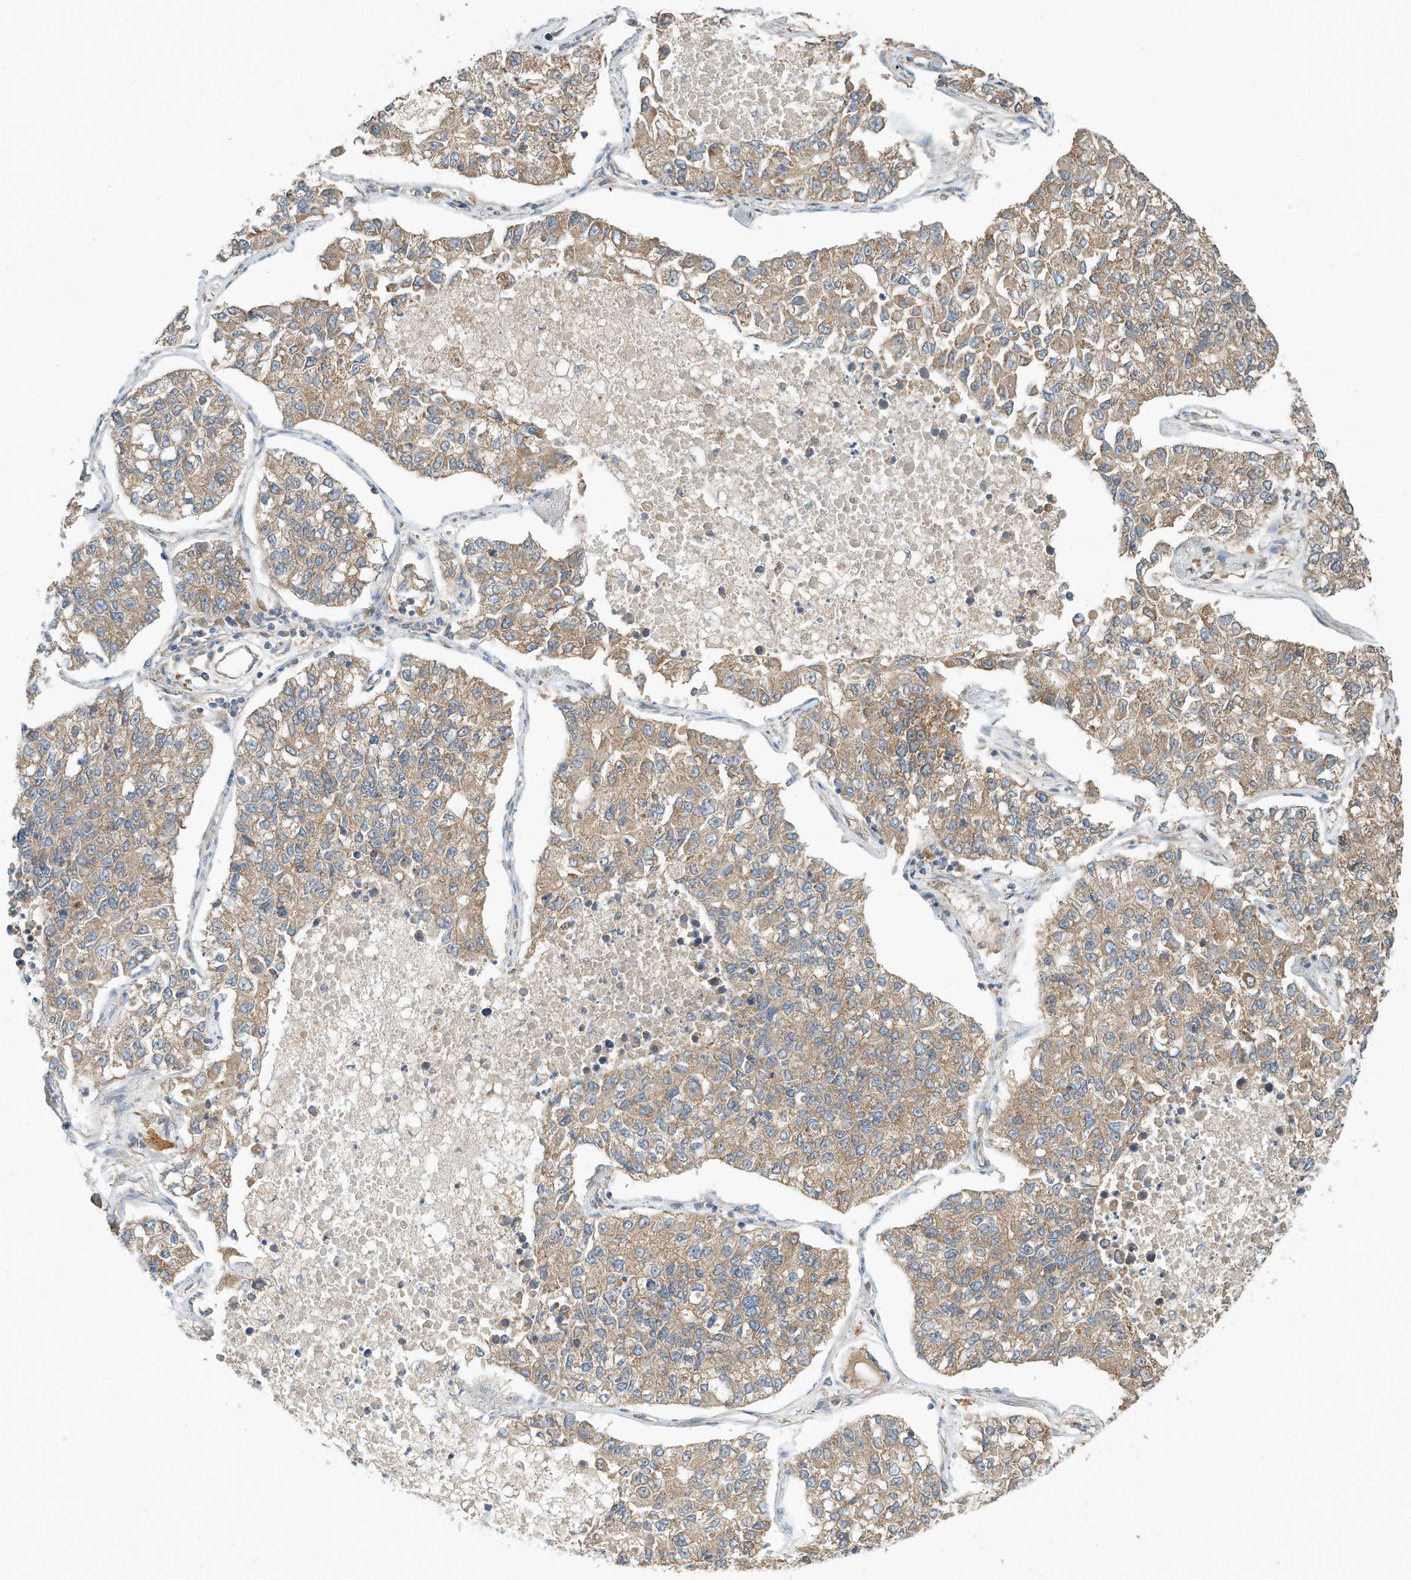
{"staining": {"intensity": "moderate", "quantity": ">75%", "location": "cytoplasmic/membranous"}, "tissue": "lung cancer", "cell_type": "Tumor cells", "image_type": "cancer", "snomed": [{"axis": "morphology", "description": "Adenocarcinoma, NOS"}, {"axis": "topography", "description": "Lung"}], "caption": "Moderate cytoplasmic/membranous expression is identified in approximately >75% of tumor cells in lung adenocarcinoma. (DAB (3,3'-diaminobenzidine) IHC with brightfield microscopy, high magnification).", "gene": "CPAMD8", "patient": {"sex": "male", "age": 49}}